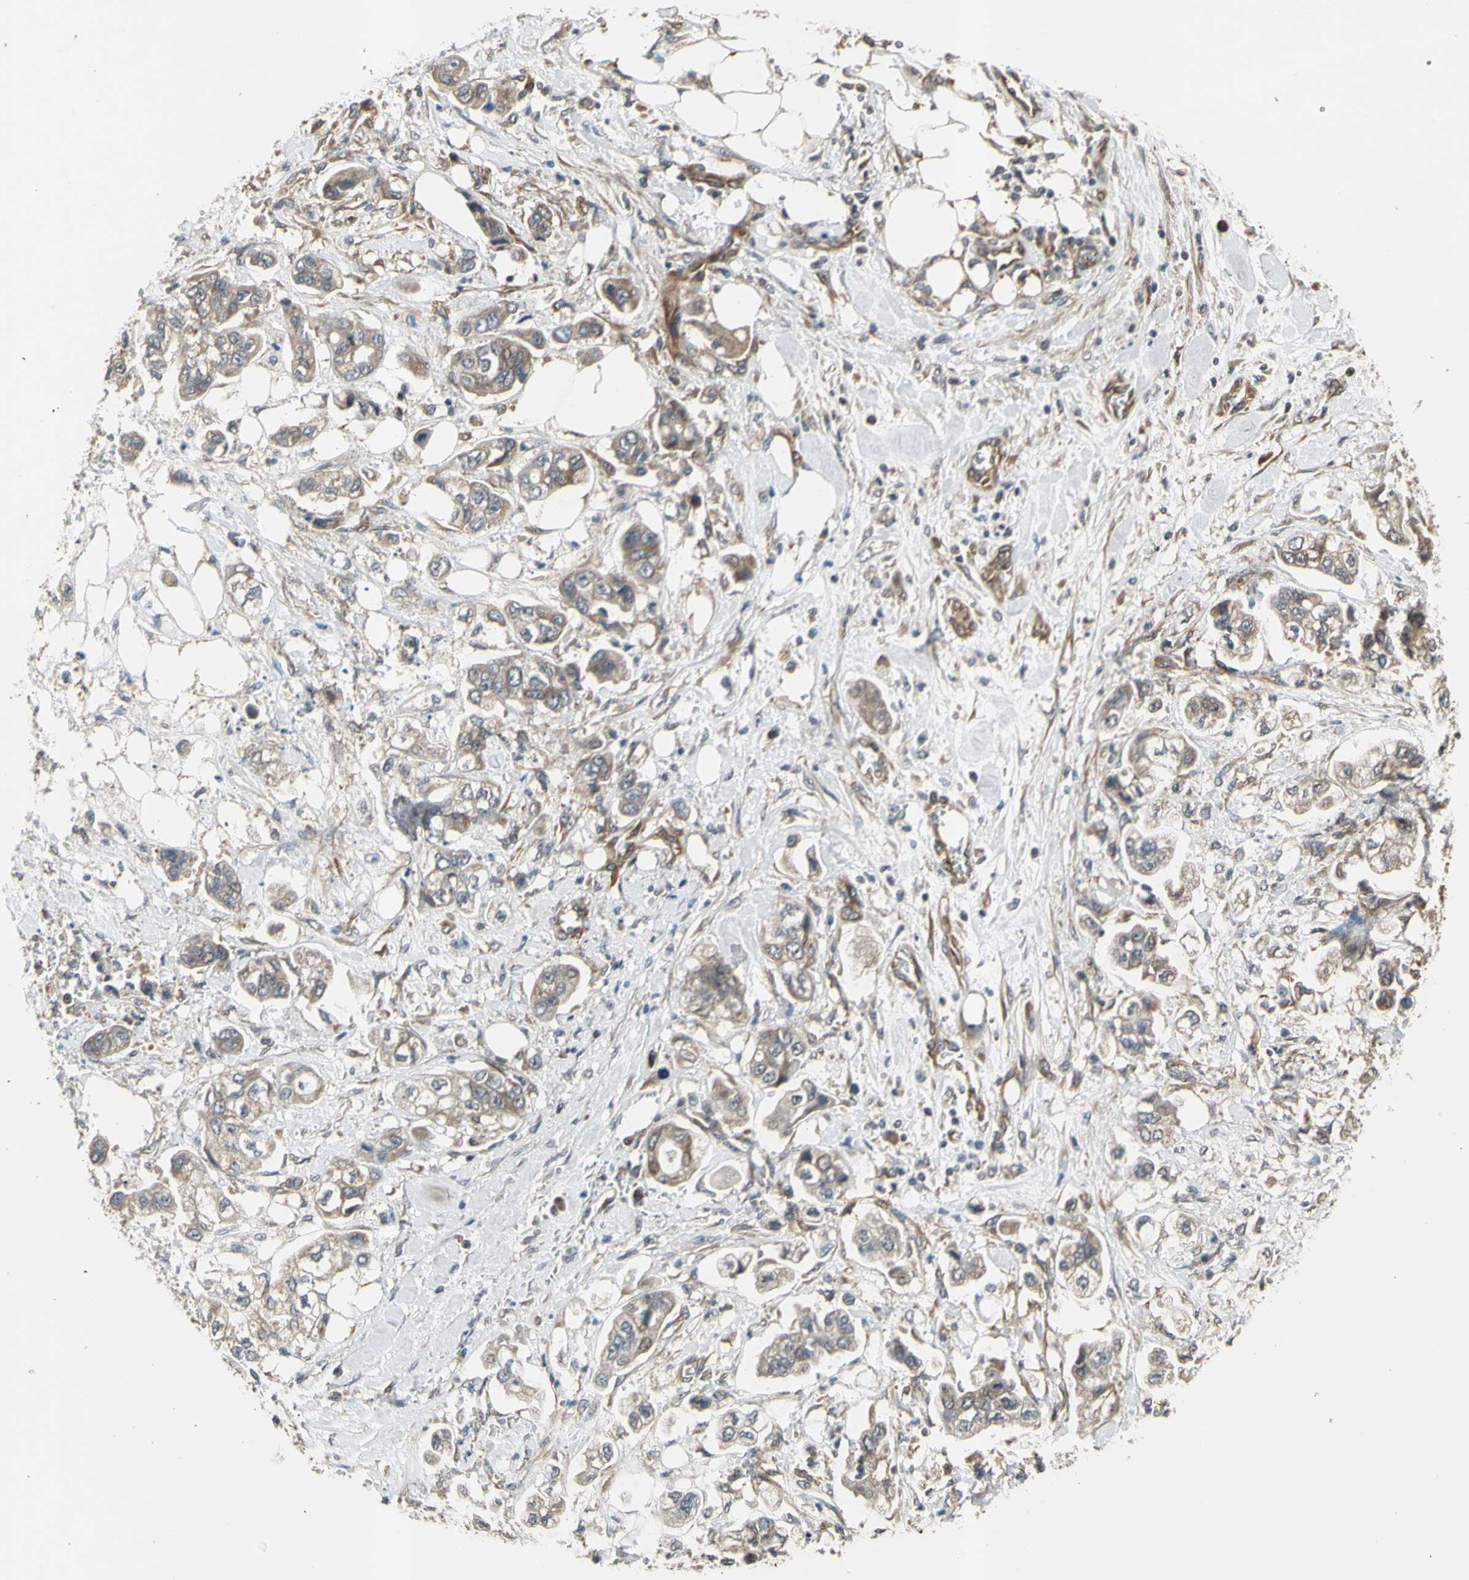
{"staining": {"intensity": "weak", "quantity": "25%-75%", "location": "cytoplasmic/membranous"}, "tissue": "stomach cancer", "cell_type": "Tumor cells", "image_type": "cancer", "snomed": [{"axis": "morphology", "description": "Adenocarcinoma, NOS"}, {"axis": "topography", "description": "Stomach"}], "caption": "Immunohistochemical staining of adenocarcinoma (stomach) demonstrates weak cytoplasmic/membranous protein positivity in about 25%-75% of tumor cells.", "gene": "EFNB2", "patient": {"sex": "male", "age": 62}}